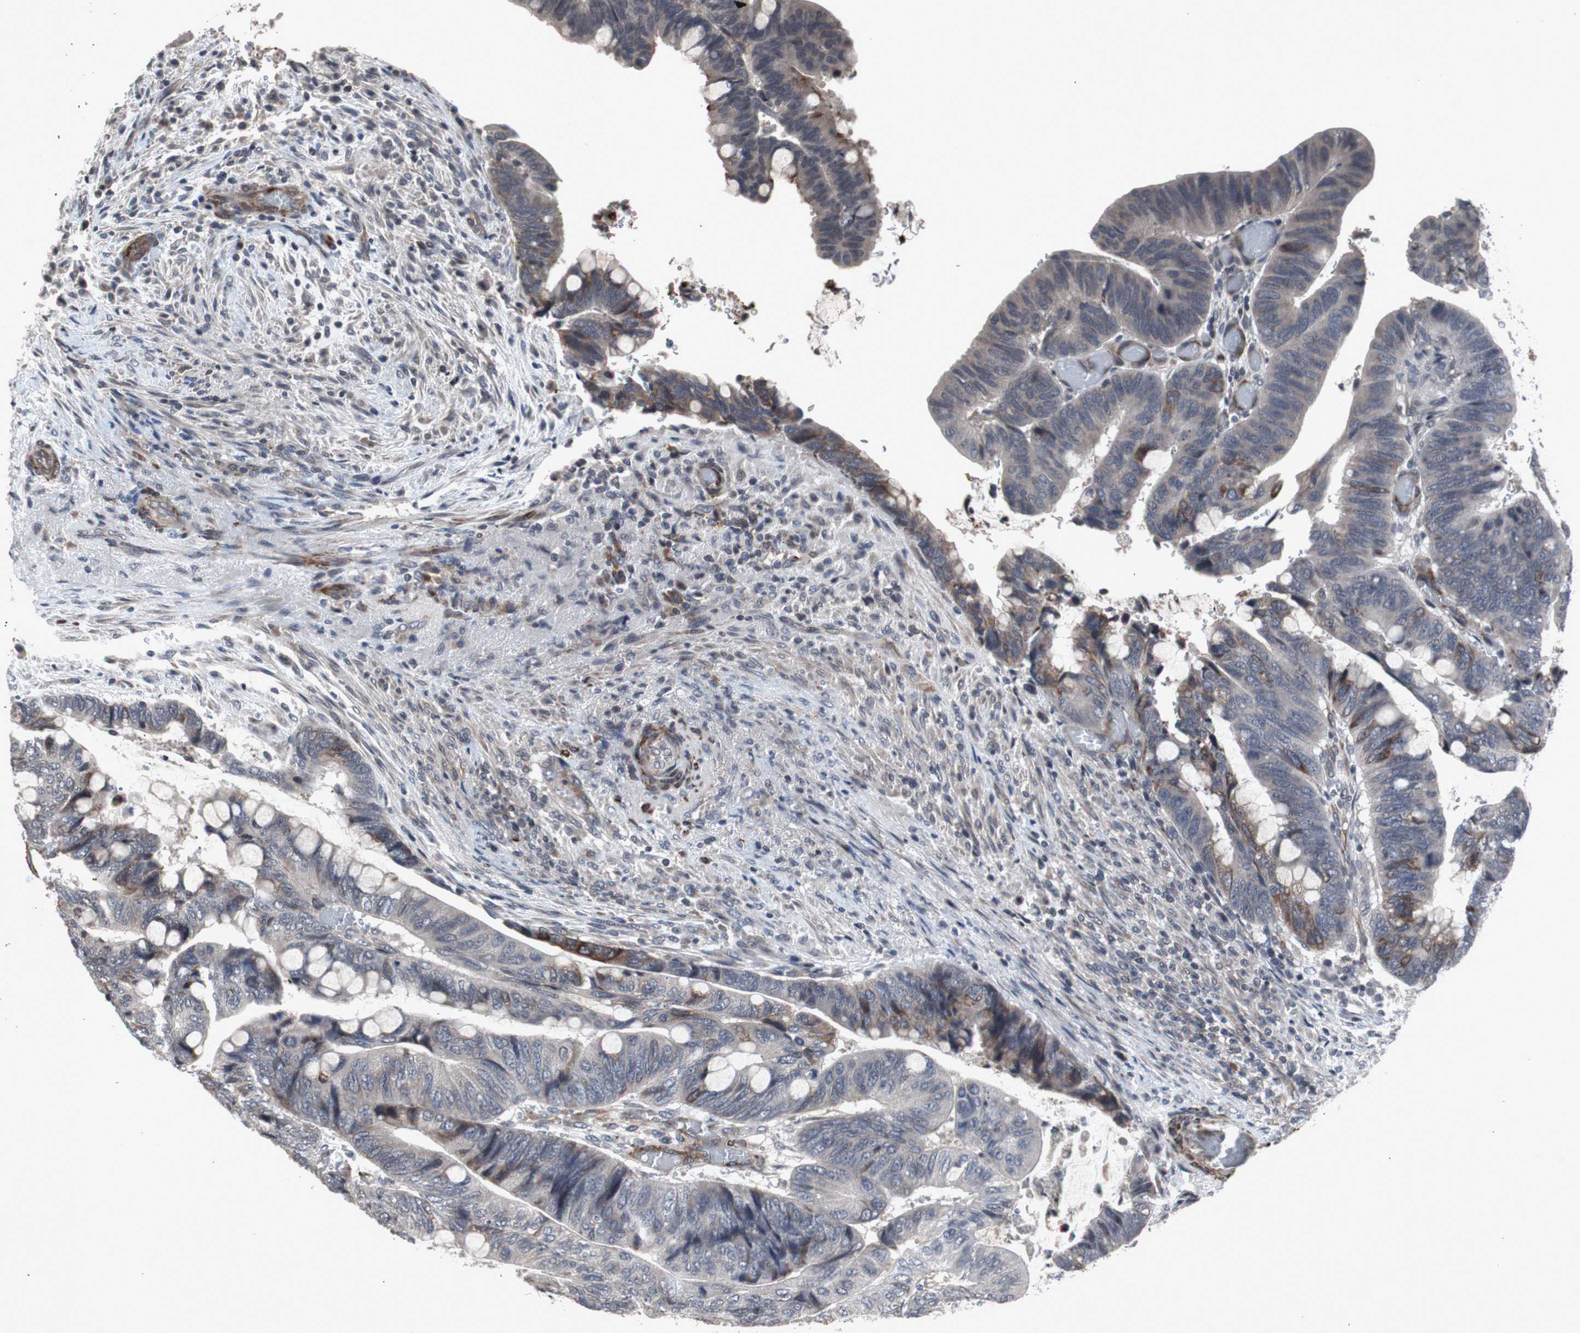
{"staining": {"intensity": "moderate", "quantity": "<25%", "location": "cytoplasmic/membranous"}, "tissue": "colorectal cancer", "cell_type": "Tumor cells", "image_type": "cancer", "snomed": [{"axis": "morphology", "description": "Normal tissue, NOS"}, {"axis": "morphology", "description": "Adenocarcinoma, NOS"}, {"axis": "topography", "description": "Rectum"}, {"axis": "topography", "description": "Peripheral nerve tissue"}], "caption": "This micrograph demonstrates IHC staining of colorectal adenocarcinoma, with low moderate cytoplasmic/membranous expression in approximately <25% of tumor cells.", "gene": "CRADD", "patient": {"sex": "male", "age": 92}}